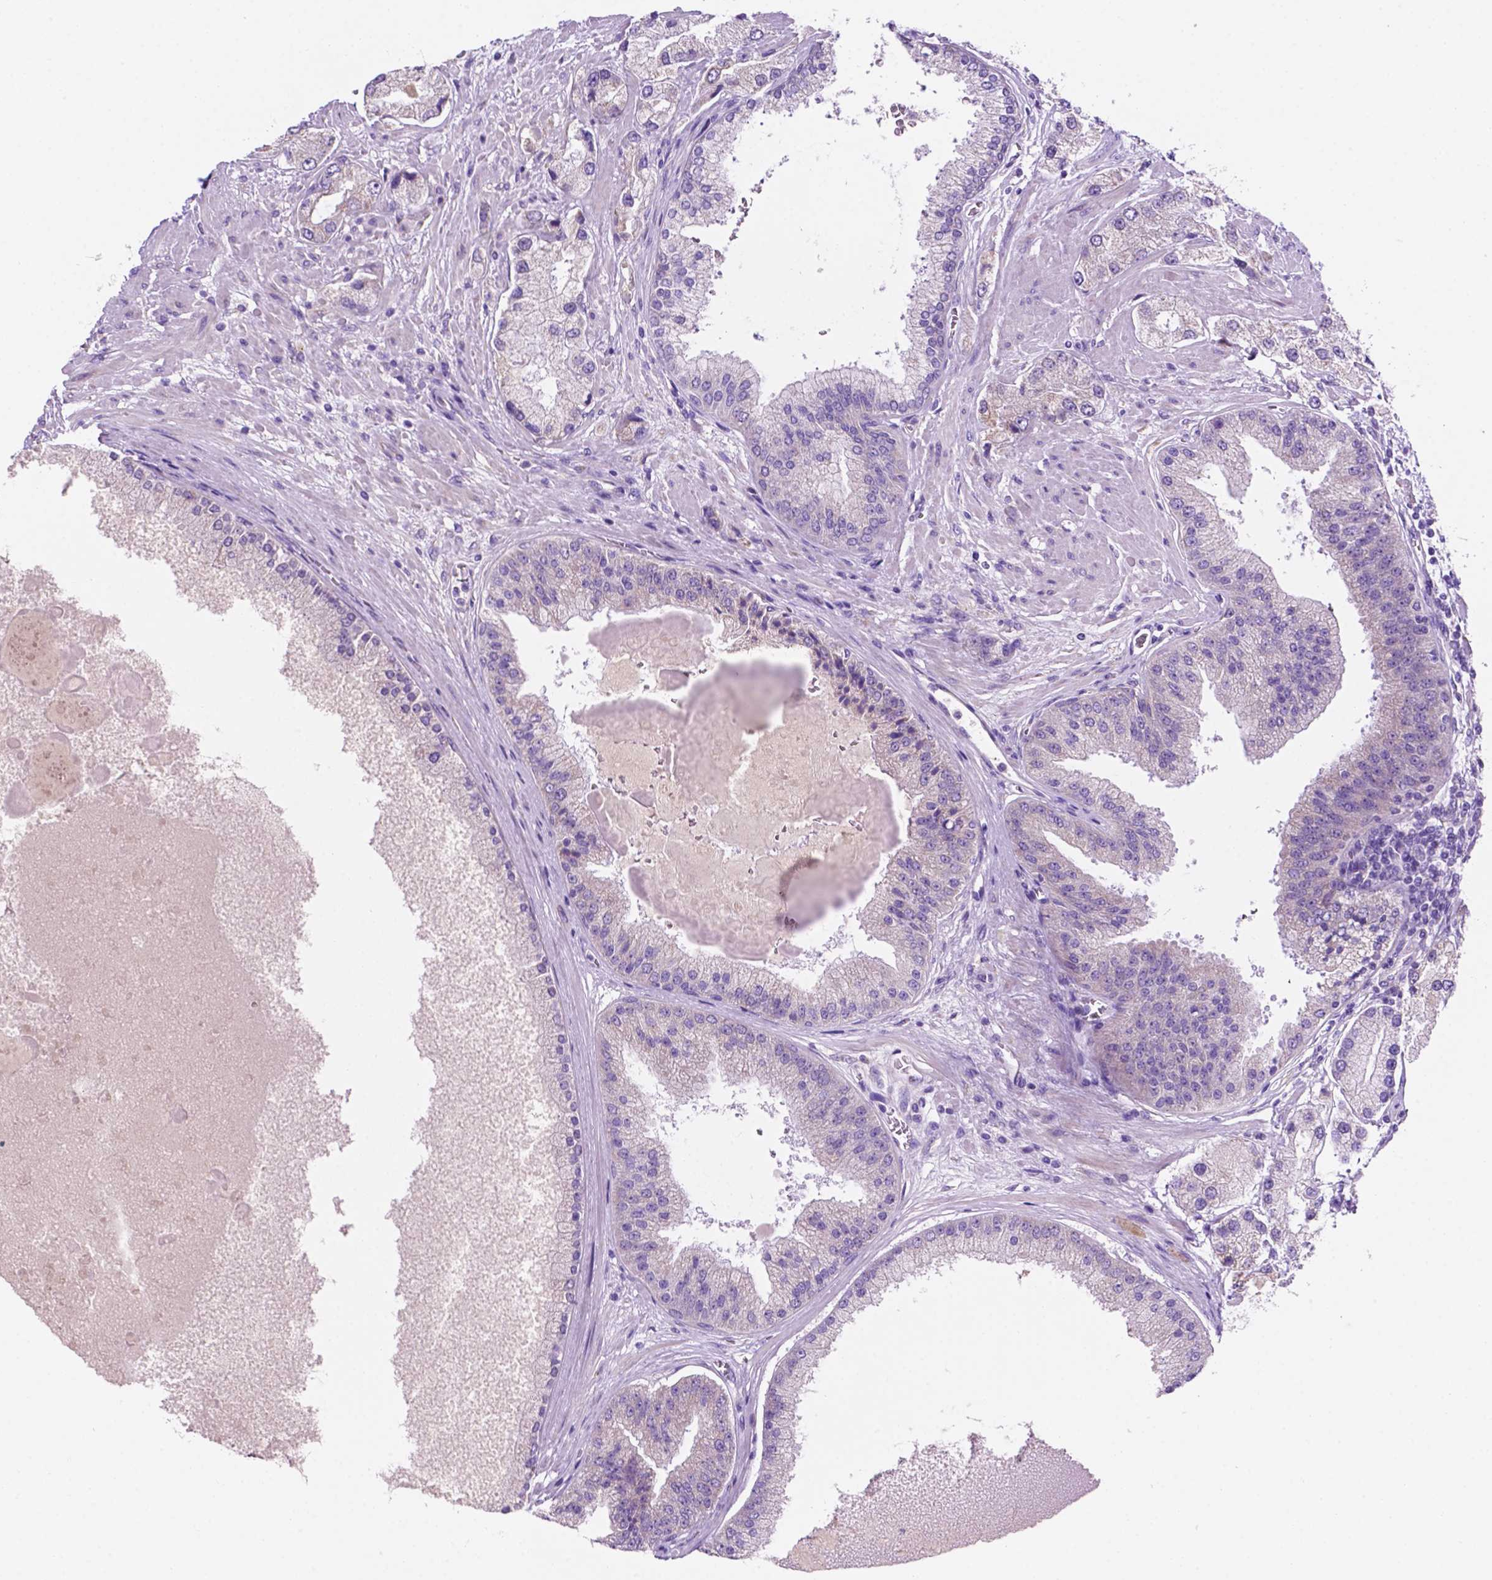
{"staining": {"intensity": "negative", "quantity": "none", "location": "none"}, "tissue": "prostate cancer", "cell_type": "Tumor cells", "image_type": "cancer", "snomed": [{"axis": "morphology", "description": "Adenocarcinoma, High grade"}, {"axis": "topography", "description": "Prostate"}], "caption": "Immunohistochemical staining of human prostate cancer (high-grade adenocarcinoma) exhibits no significant expression in tumor cells.", "gene": "CEACAM7", "patient": {"sex": "male", "age": 67}}